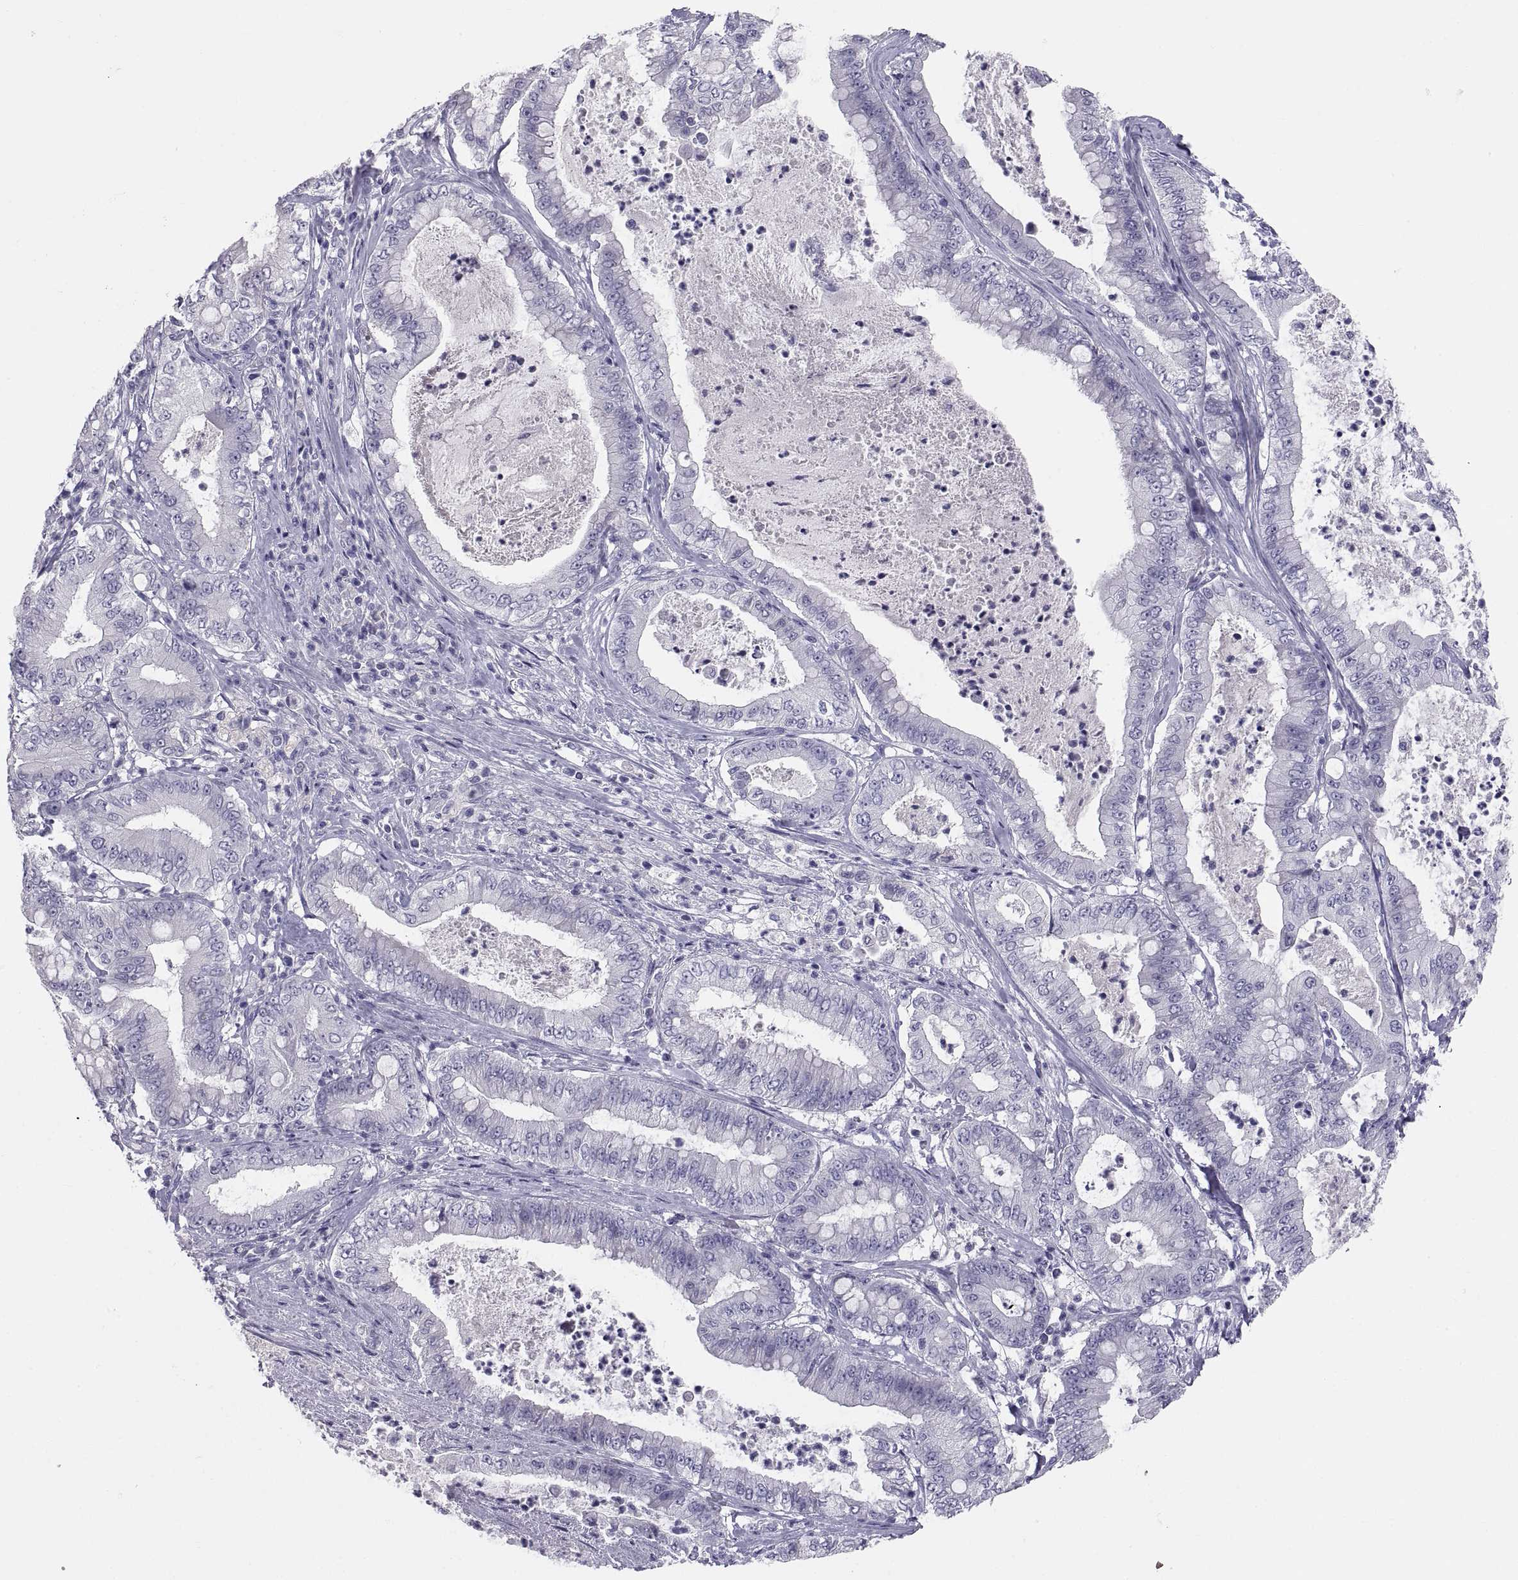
{"staining": {"intensity": "negative", "quantity": "none", "location": "none"}, "tissue": "pancreatic cancer", "cell_type": "Tumor cells", "image_type": "cancer", "snomed": [{"axis": "morphology", "description": "Adenocarcinoma, NOS"}, {"axis": "topography", "description": "Pancreas"}], "caption": "The histopathology image exhibits no significant staining in tumor cells of adenocarcinoma (pancreatic).", "gene": "TEX13A", "patient": {"sex": "male", "age": 71}}